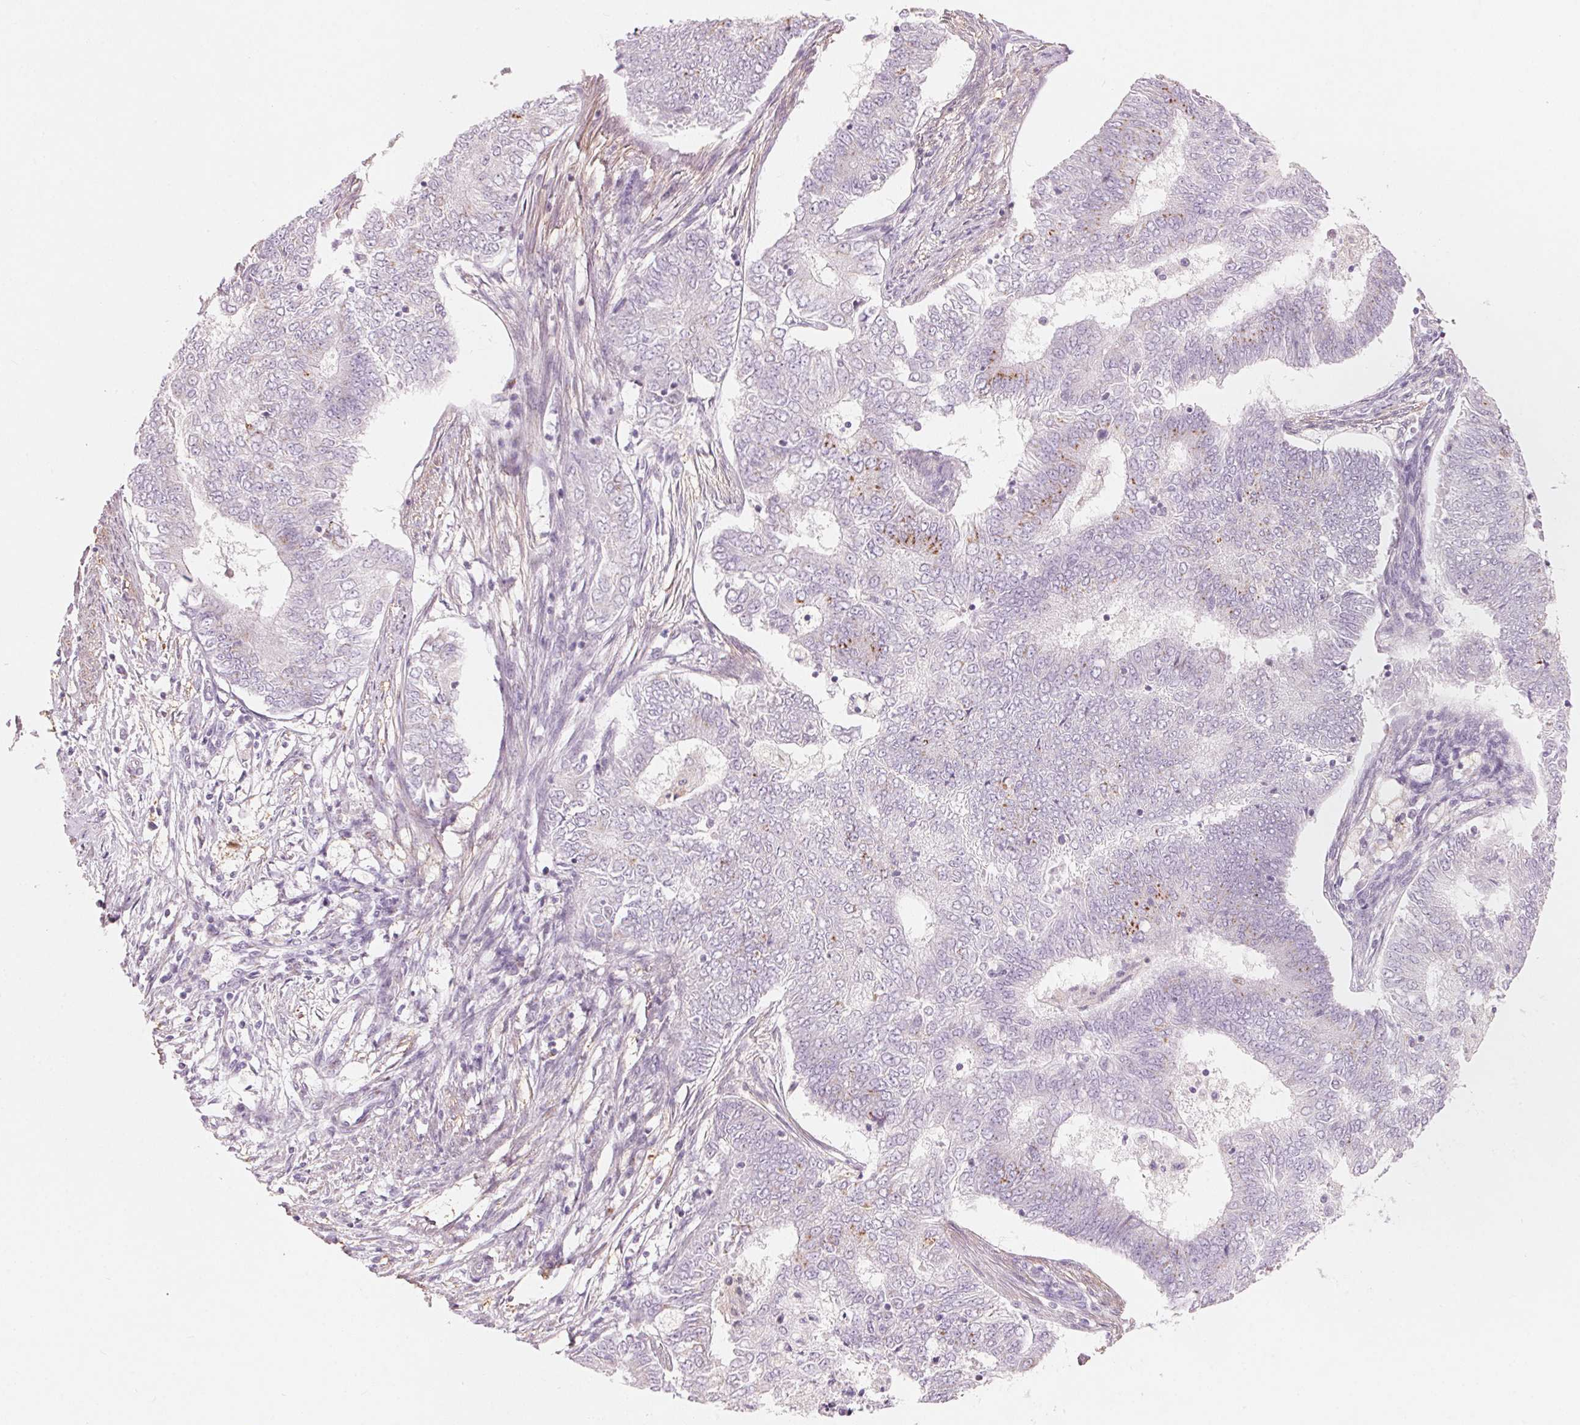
{"staining": {"intensity": "negative", "quantity": "none", "location": "none"}, "tissue": "endometrial cancer", "cell_type": "Tumor cells", "image_type": "cancer", "snomed": [{"axis": "morphology", "description": "Adenocarcinoma, NOS"}, {"axis": "topography", "description": "Endometrium"}], "caption": "This is an IHC image of human adenocarcinoma (endometrial). There is no staining in tumor cells.", "gene": "DRAM2", "patient": {"sex": "female", "age": 62}}